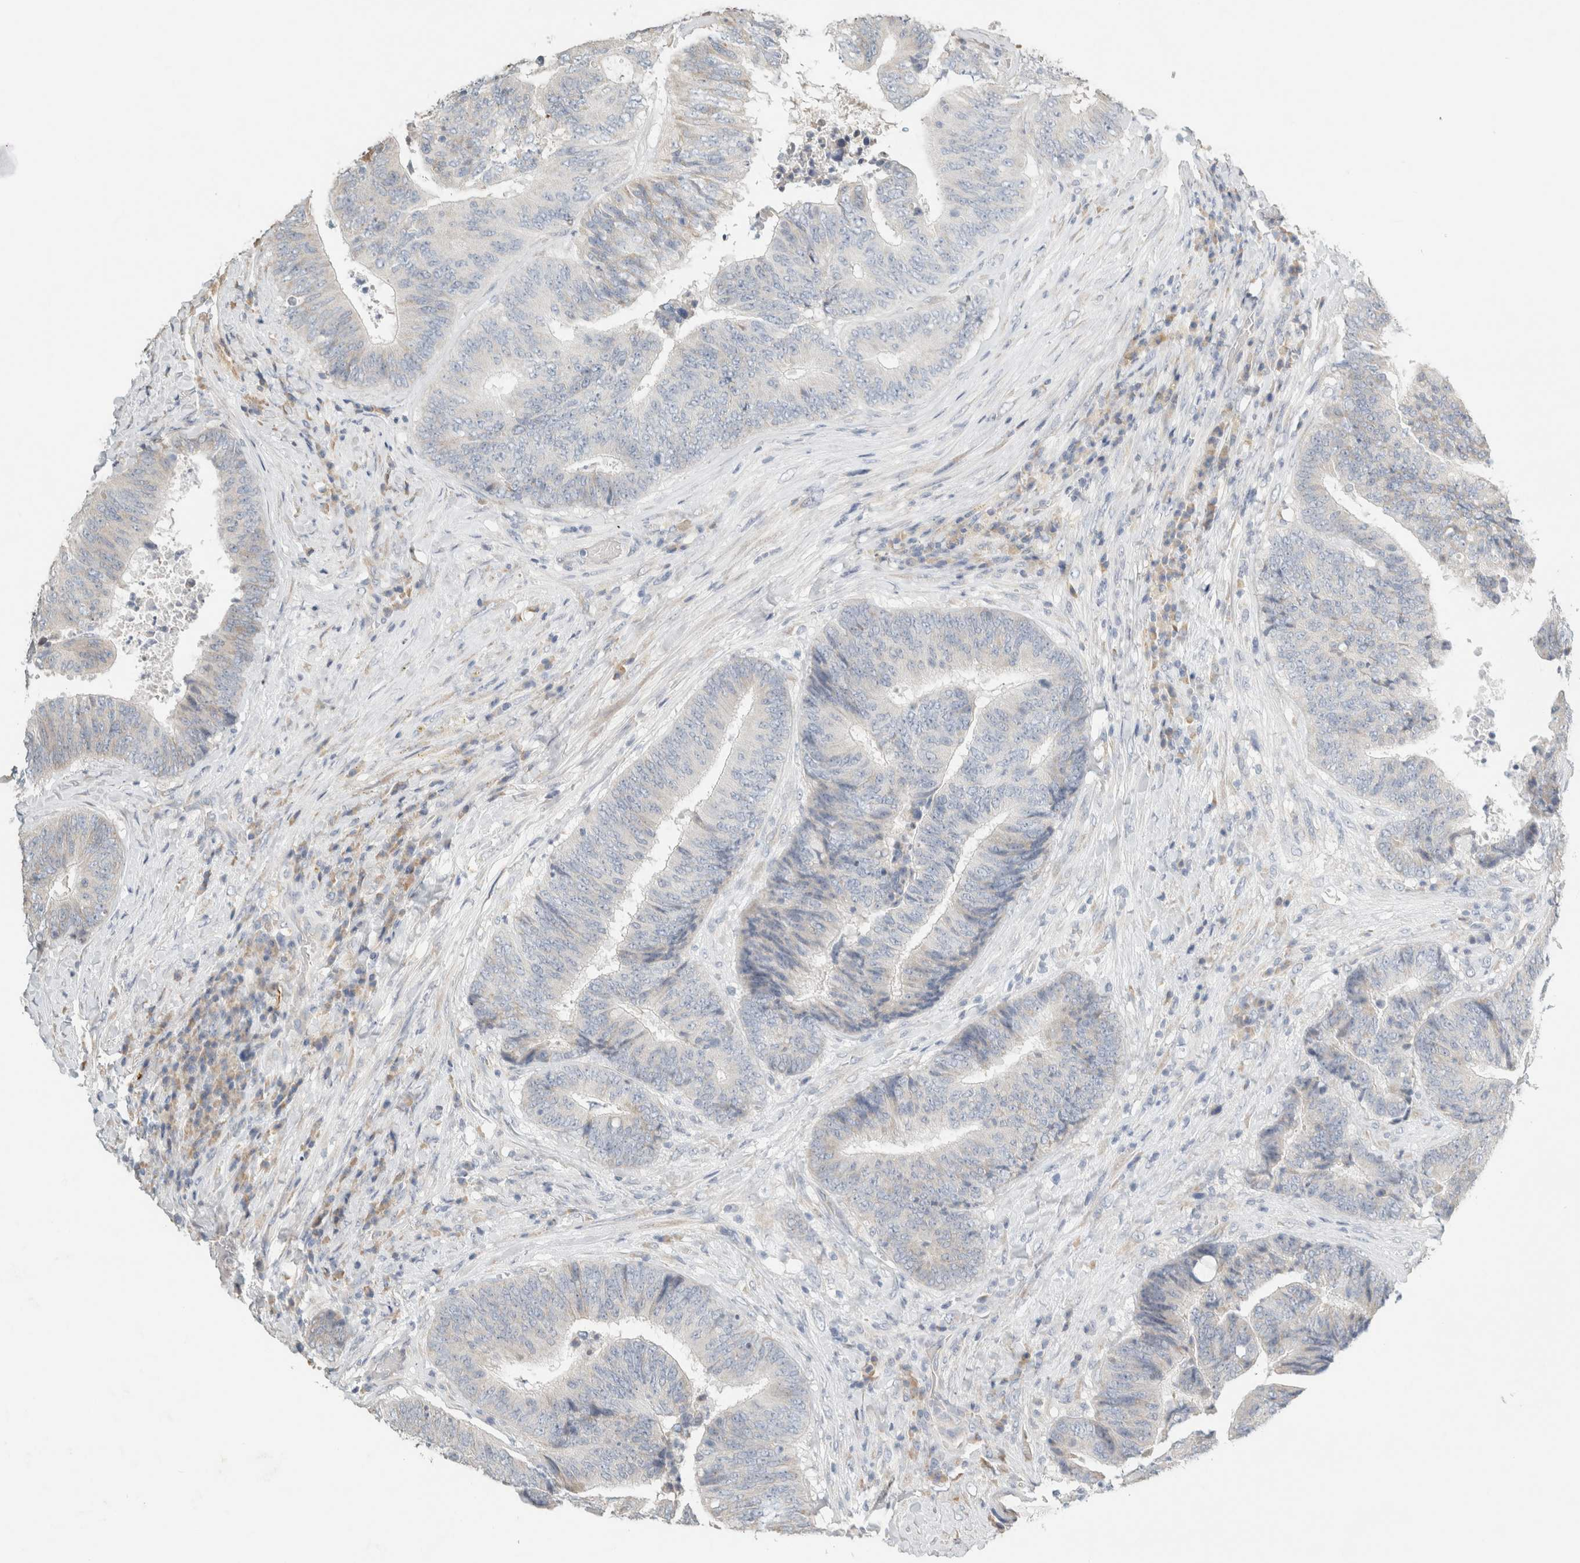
{"staining": {"intensity": "negative", "quantity": "none", "location": "none"}, "tissue": "colorectal cancer", "cell_type": "Tumor cells", "image_type": "cancer", "snomed": [{"axis": "morphology", "description": "Adenocarcinoma, NOS"}, {"axis": "topography", "description": "Rectum"}], "caption": "Tumor cells show no significant expression in adenocarcinoma (colorectal).", "gene": "NEFM", "patient": {"sex": "male", "age": 72}}